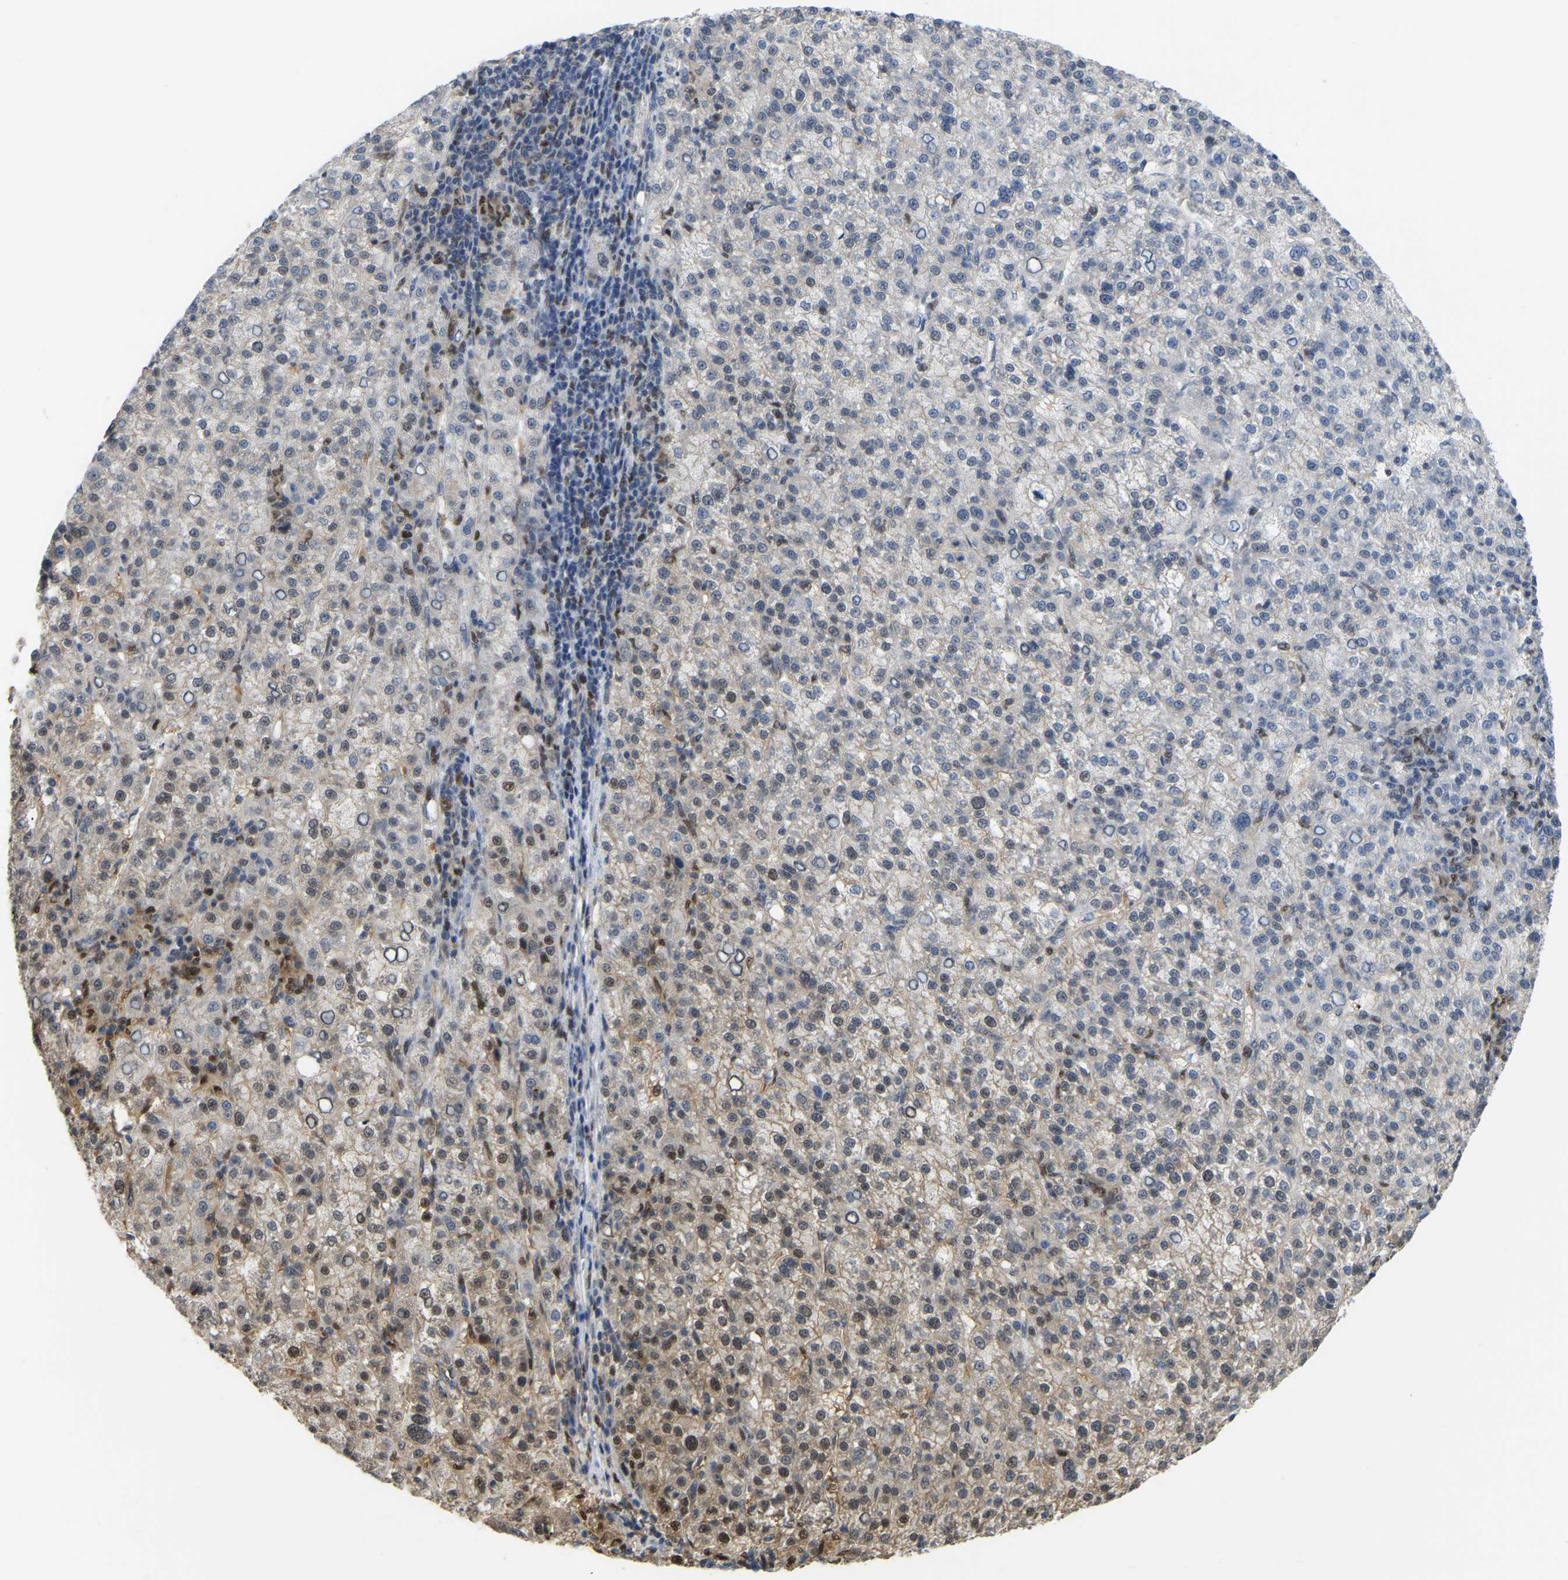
{"staining": {"intensity": "moderate", "quantity": "<25%", "location": "cytoplasmic/membranous,nuclear"}, "tissue": "liver cancer", "cell_type": "Tumor cells", "image_type": "cancer", "snomed": [{"axis": "morphology", "description": "Carcinoma, Hepatocellular, NOS"}, {"axis": "topography", "description": "Liver"}], "caption": "Immunohistochemistry micrograph of neoplastic tissue: human liver hepatocellular carcinoma stained using immunohistochemistry (IHC) shows low levels of moderate protein expression localized specifically in the cytoplasmic/membranous and nuclear of tumor cells, appearing as a cytoplasmic/membranous and nuclear brown color.", "gene": "KLRG2", "patient": {"sex": "female", "age": 58}}